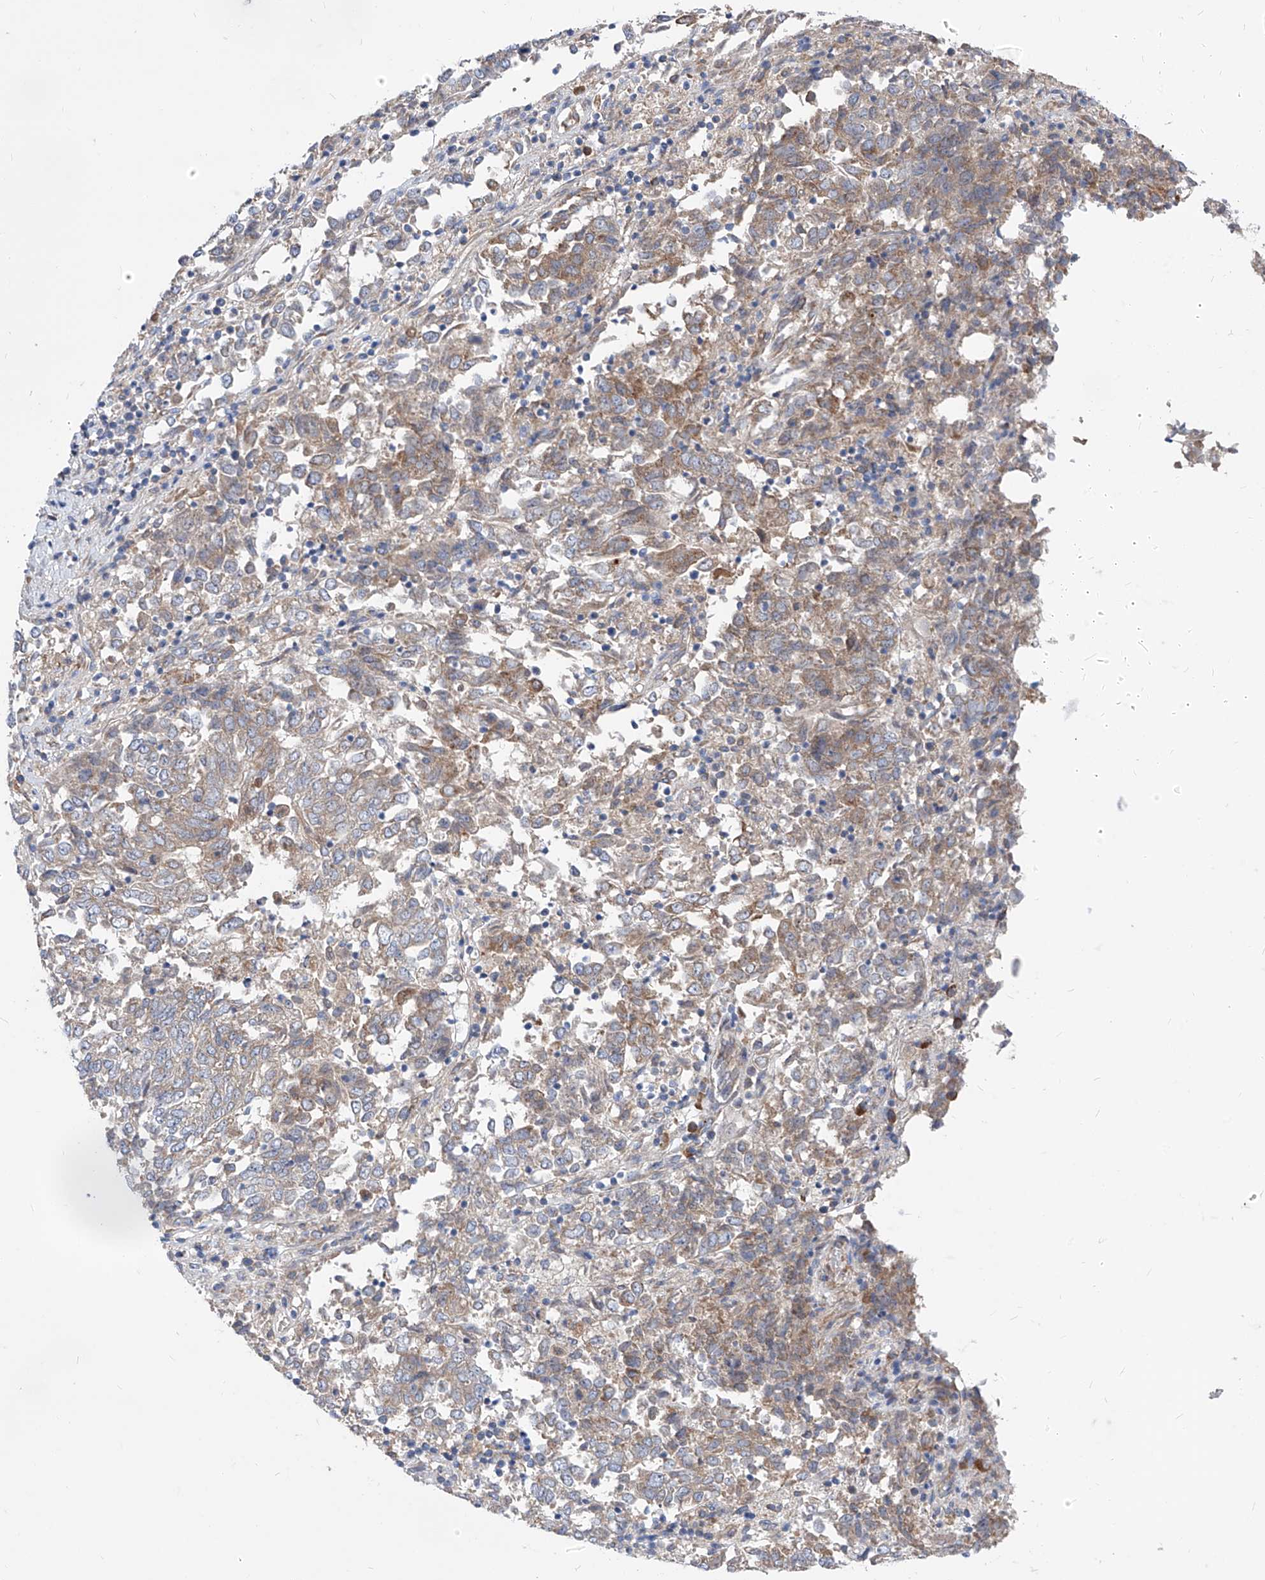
{"staining": {"intensity": "moderate", "quantity": "25%-75%", "location": "cytoplasmic/membranous"}, "tissue": "endometrial cancer", "cell_type": "Tumor cells", "image_type": "cancer", "snomed": [{"axis": "morphology", "description": "Adenocarcinoma, NOS"}, {"axis": "topography", "description": "Endometrium"}], "caption": "Immunohistochemistry (IHC) image of human endometrial cancer (adenocarcinoma) stained for a protein (brown), which demonstrates medium levels of moderate cytoplasmic/membranous staining in approximately 25%-75% of tumor cells.", "gene": "UFL1", "patient": {"sex": "female", "age": 80}}